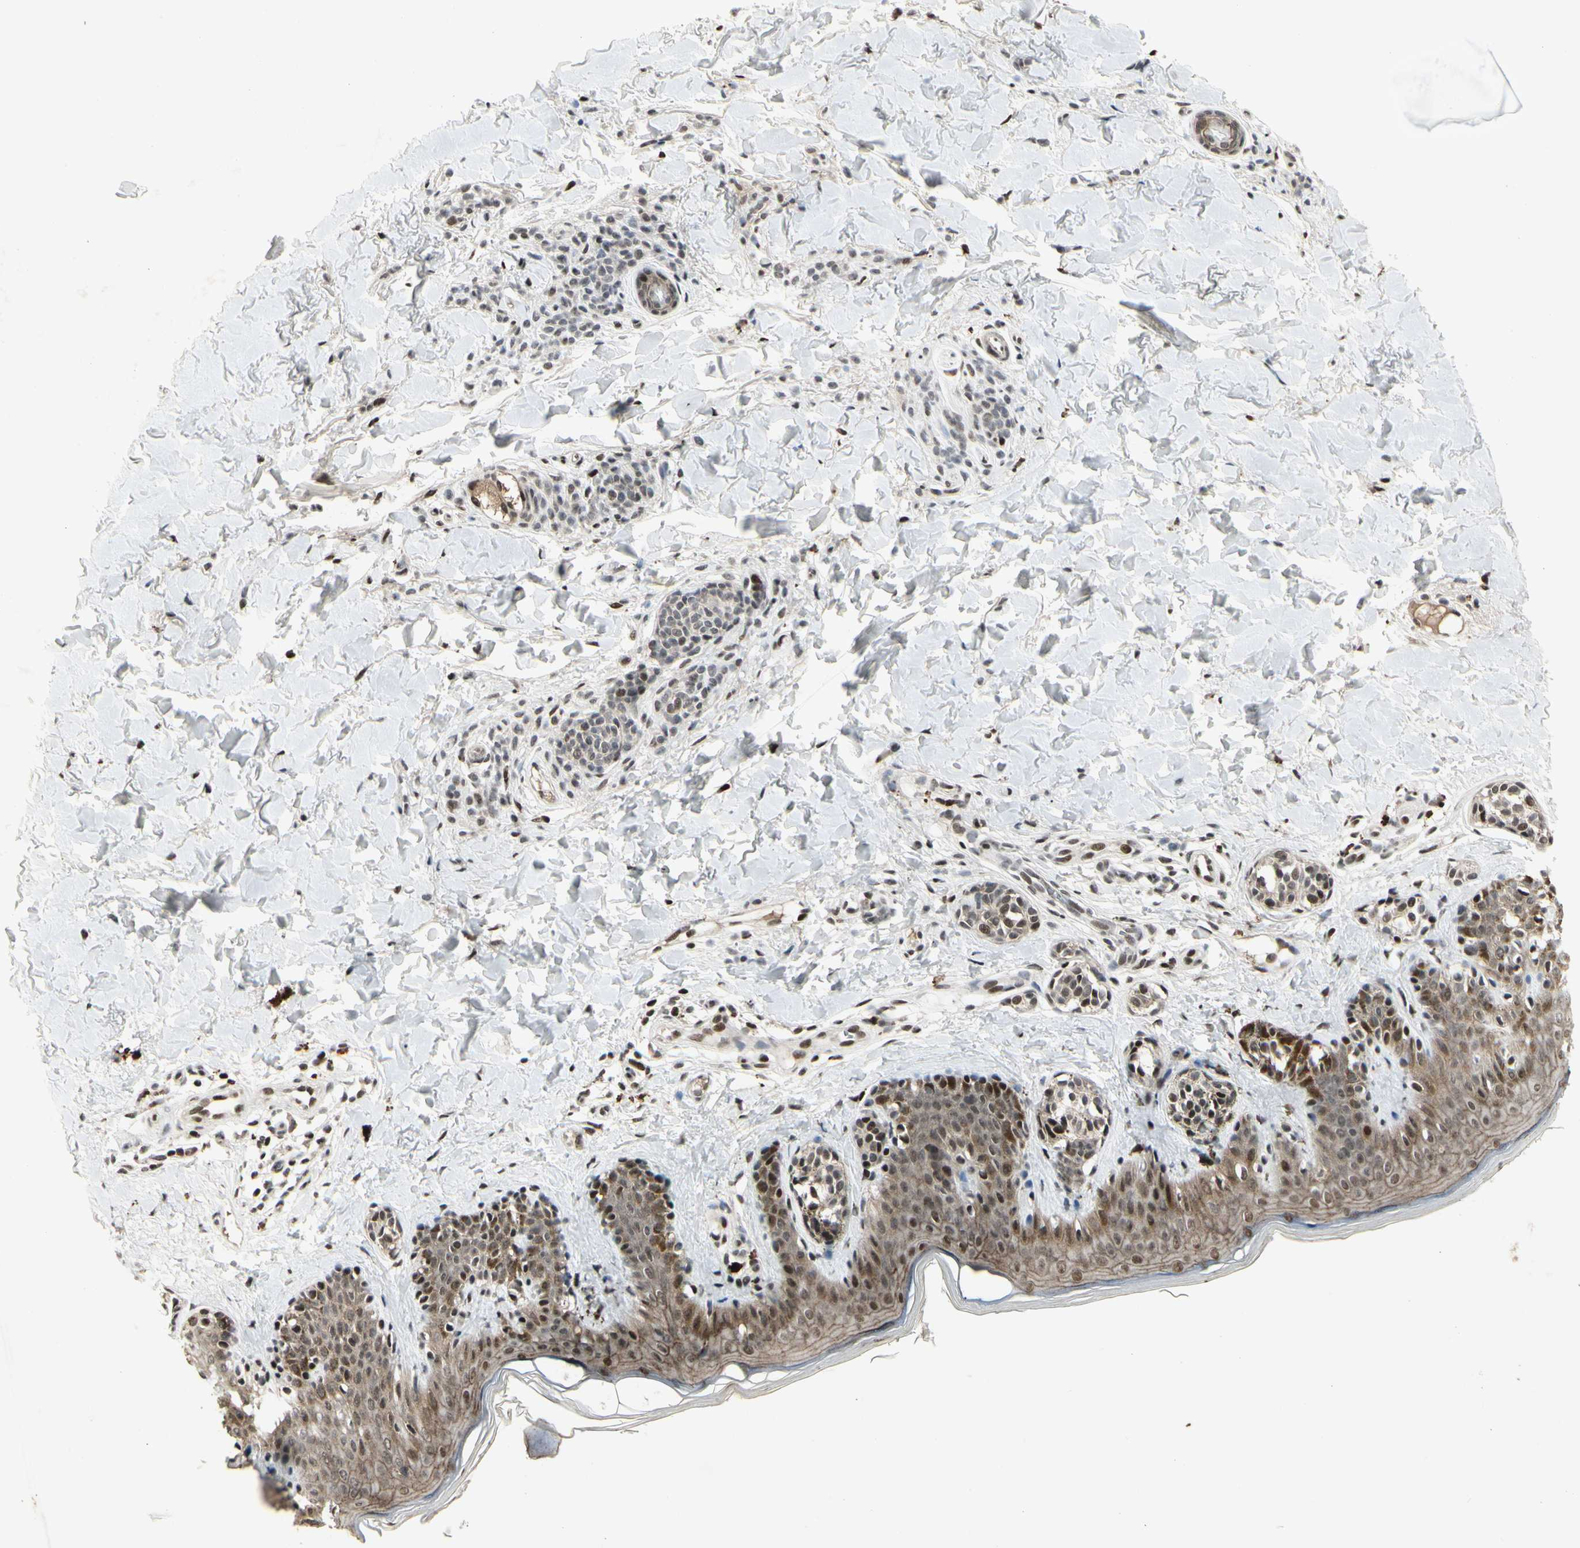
{"staining": {"intensity": "strong", "quantity": "25%-75%", "location": "nuclear"}, "tissue": "skin", "cell_type": "Fibroblasts", "image_type": "normal", "snomed": [{"axis": "morphology", "description": "Normal tissue, NOS"}, {"axis": "topography", "description": "Skin"}], "caption": "Protein expression analysis of benign human skin reveals strong nuclear positivity in about 25%-75% of fibroblasts. Ihc stains the protein in brown and the nuclei are stained blue.", "gene": "FOXJ2", "patient": {"sex": "male", "age": 16}}